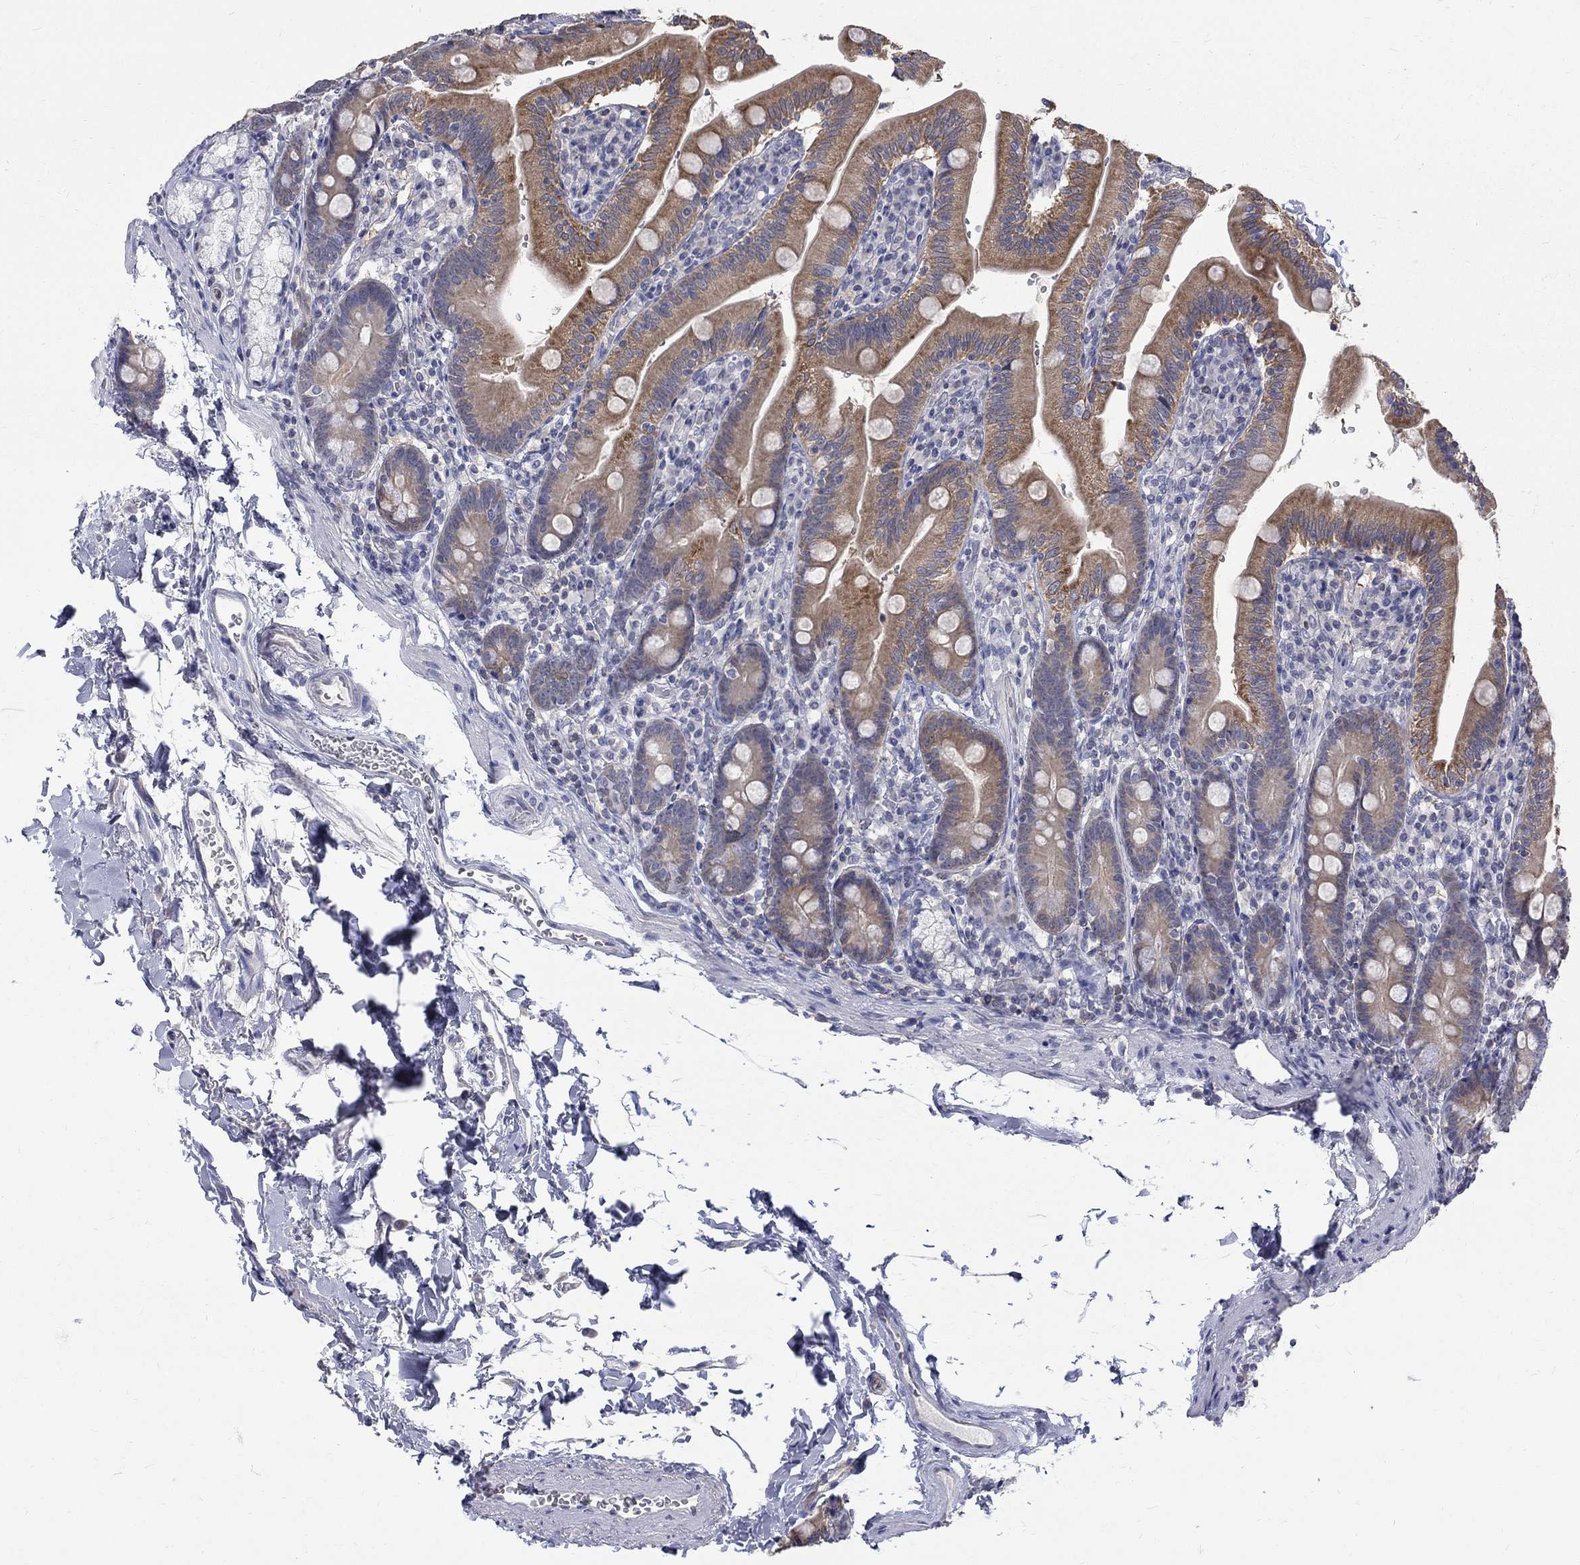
{"staining": {"intensity": "strong", "quantity": "<25%", "location": "cytoplasmic/membranous"}, "tissue": "duodenum", "cell_type": "Glandular cells", "image_type": "normal", "snomed": [{"axis": "morphology", "description": "Normal tissue, NOS"}, {"axis": "topography", "description": "Duodenum"}], "caption": "The immunohistochemical stain highlights strong cytoplasmic/membranous expression in glandular cells of benign duodenum. Immunohistochemistry (ihc) stains the protein of interest in brown and the nuclei are stained blue.", "gene": "HKDC1", "patient": {"sex": "female", "age": 67}}